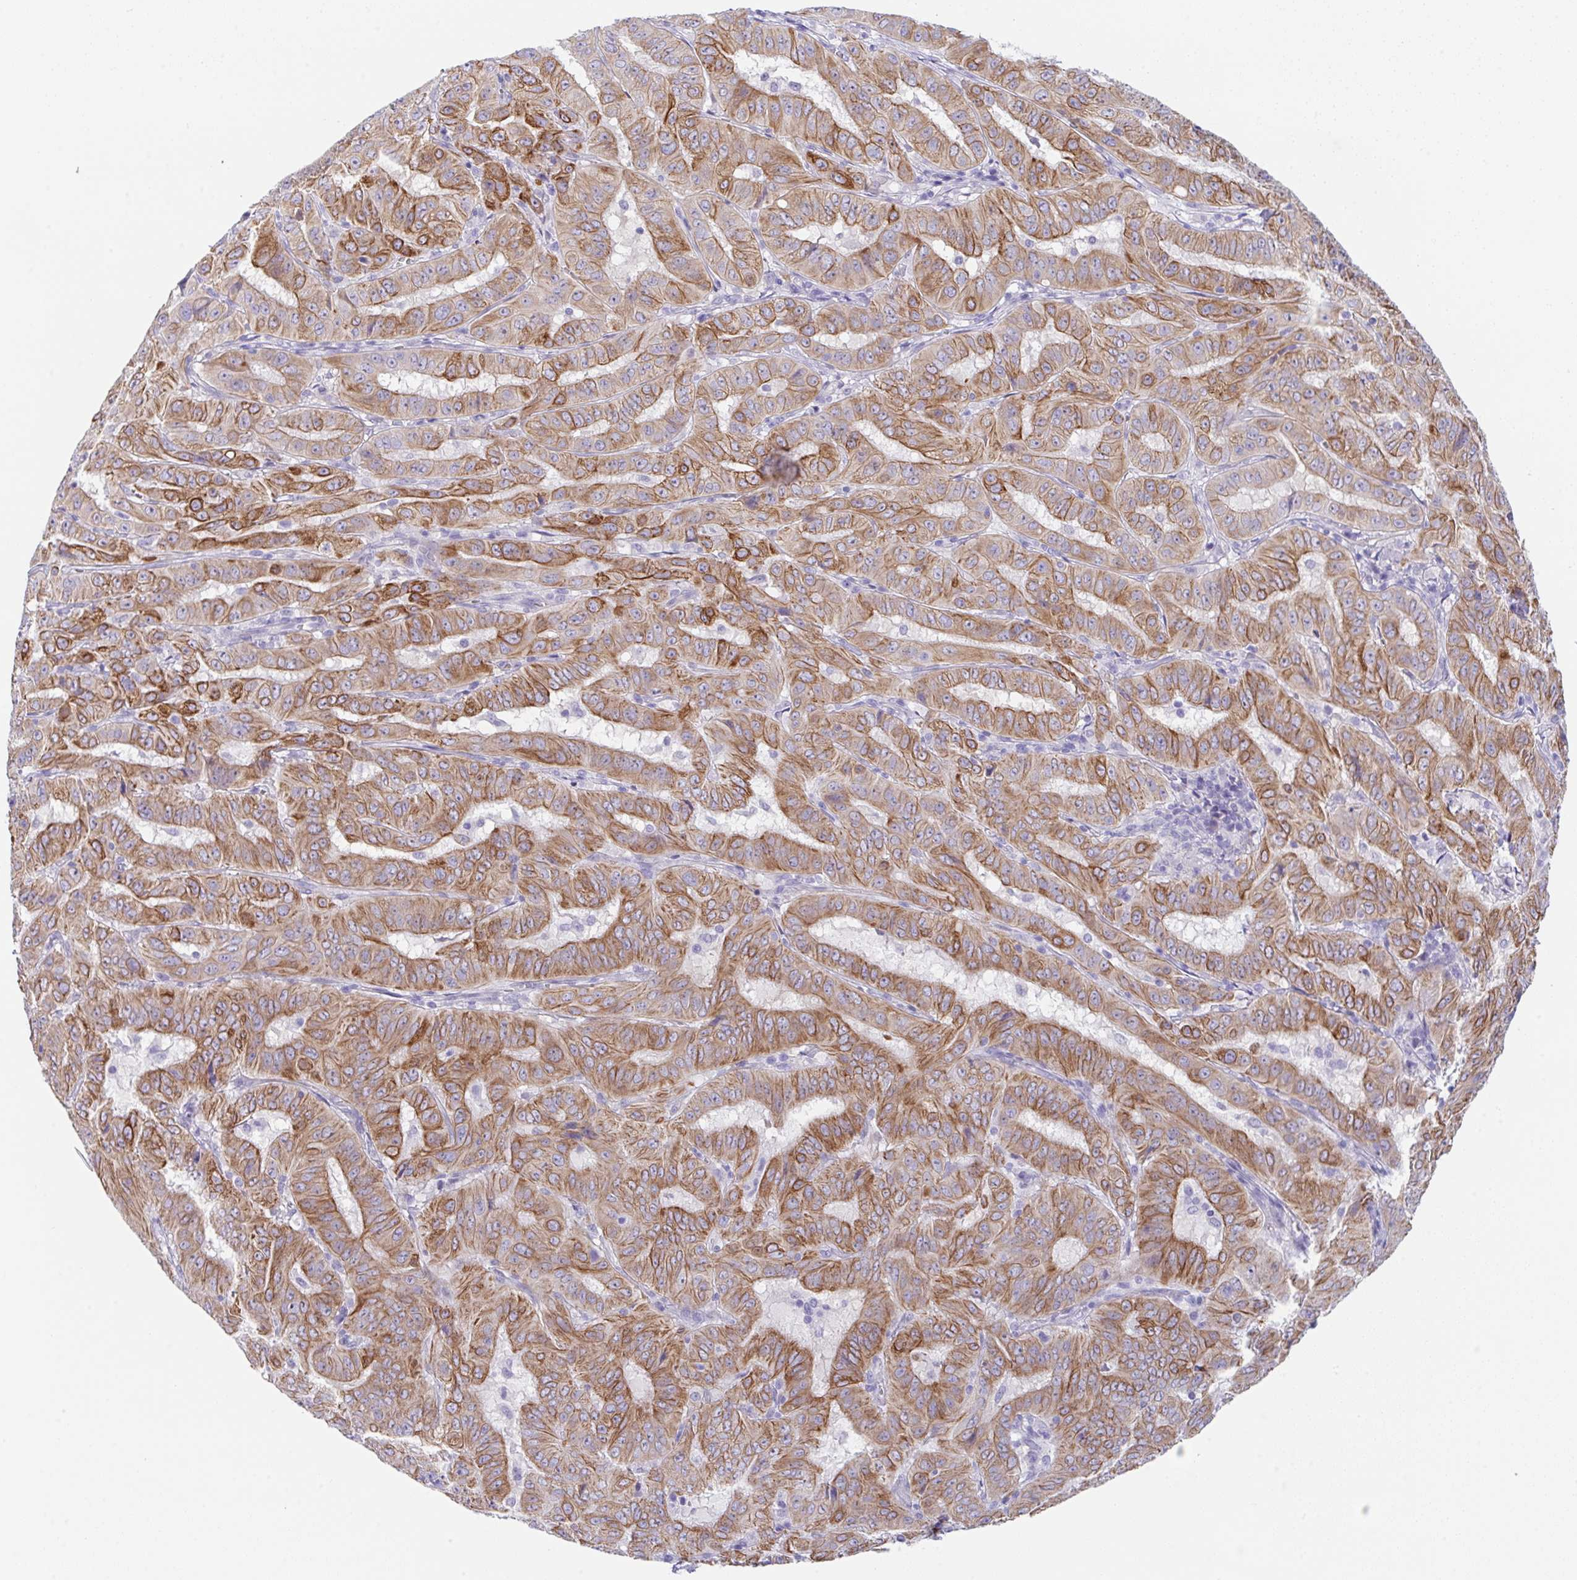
{"staining": {"intensity": "moderate", "quantity": ">75%", "location": "cytoplasmic/membranous"}, "tissue": "pancreatic cancer", "cell_type": "Tumor cells", "image_type": "cancer", "snomed": [{"axis": "morphology", "description": "Adenocarcinoma, NOS"}, {"axis": "topography", "description": "Pancreas"}], "caption": "A micrograph of human adenocarcinoma (pancreatic) stained for a protein exhibits moderate cytoplasmic/membranous brown staining in tumor cells. (DAB (3,3'-diaminobenzidine) IHC, brown staining for protein, blue staining for nuclei).", "gene": "TRAF4", "patient": {"sex": "male", "age": 63}}